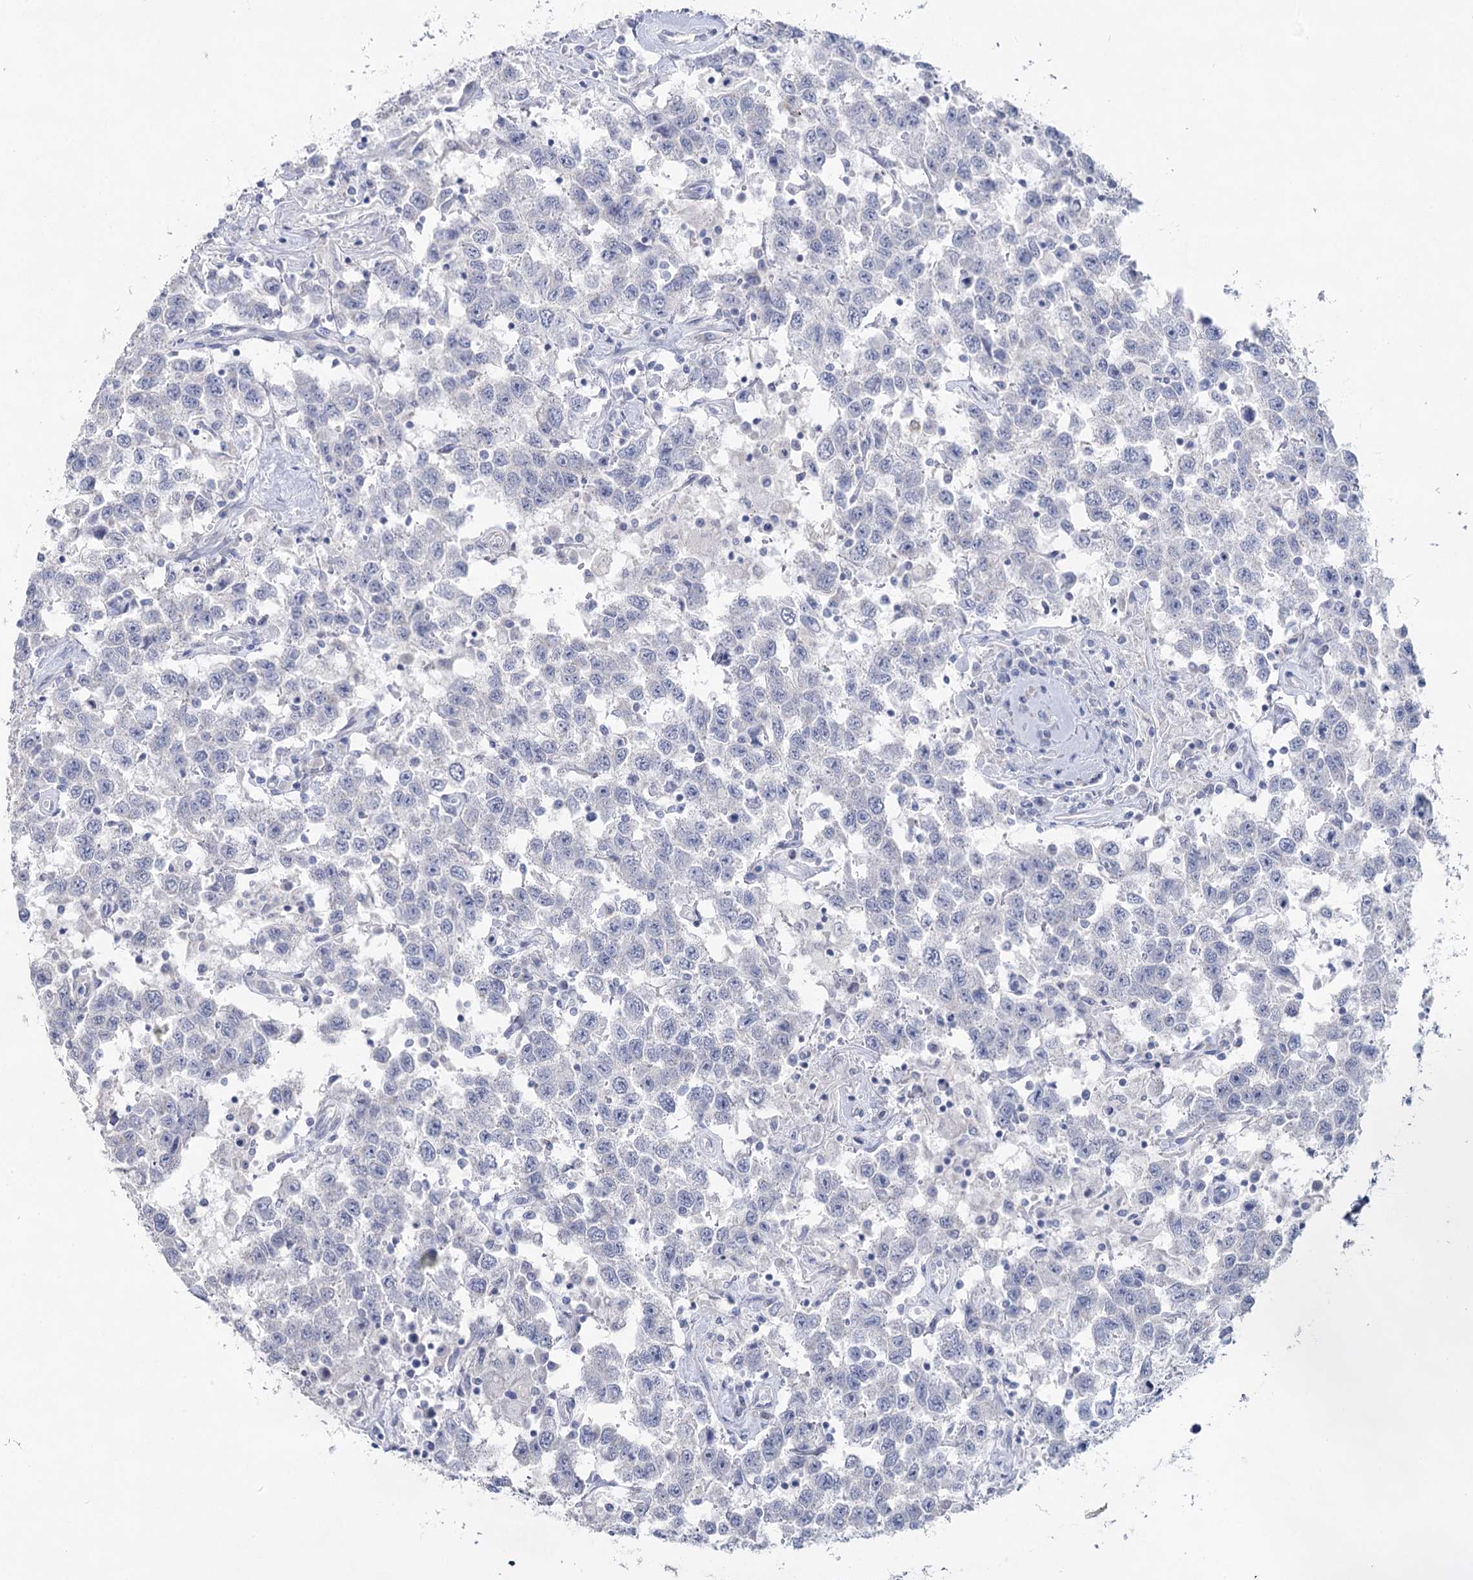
{"staining": {"intensity": "negative", "quantity": "none", "location": "none"}, "tissue": "testis cancer", "cell_type": "Tumor cells", "image_type": "cancer", "snomed": [{"axis": "morphology", "description": "Seminoma, NOS"}, {"axis": "topography", "description": "Testis"}], "caption": "The histopathology image demonstrates no significant positivity in tumor cells of seminoma (testis).", "gene": "CCDC88A", "patient": {"sex": "male", "age": 41}}